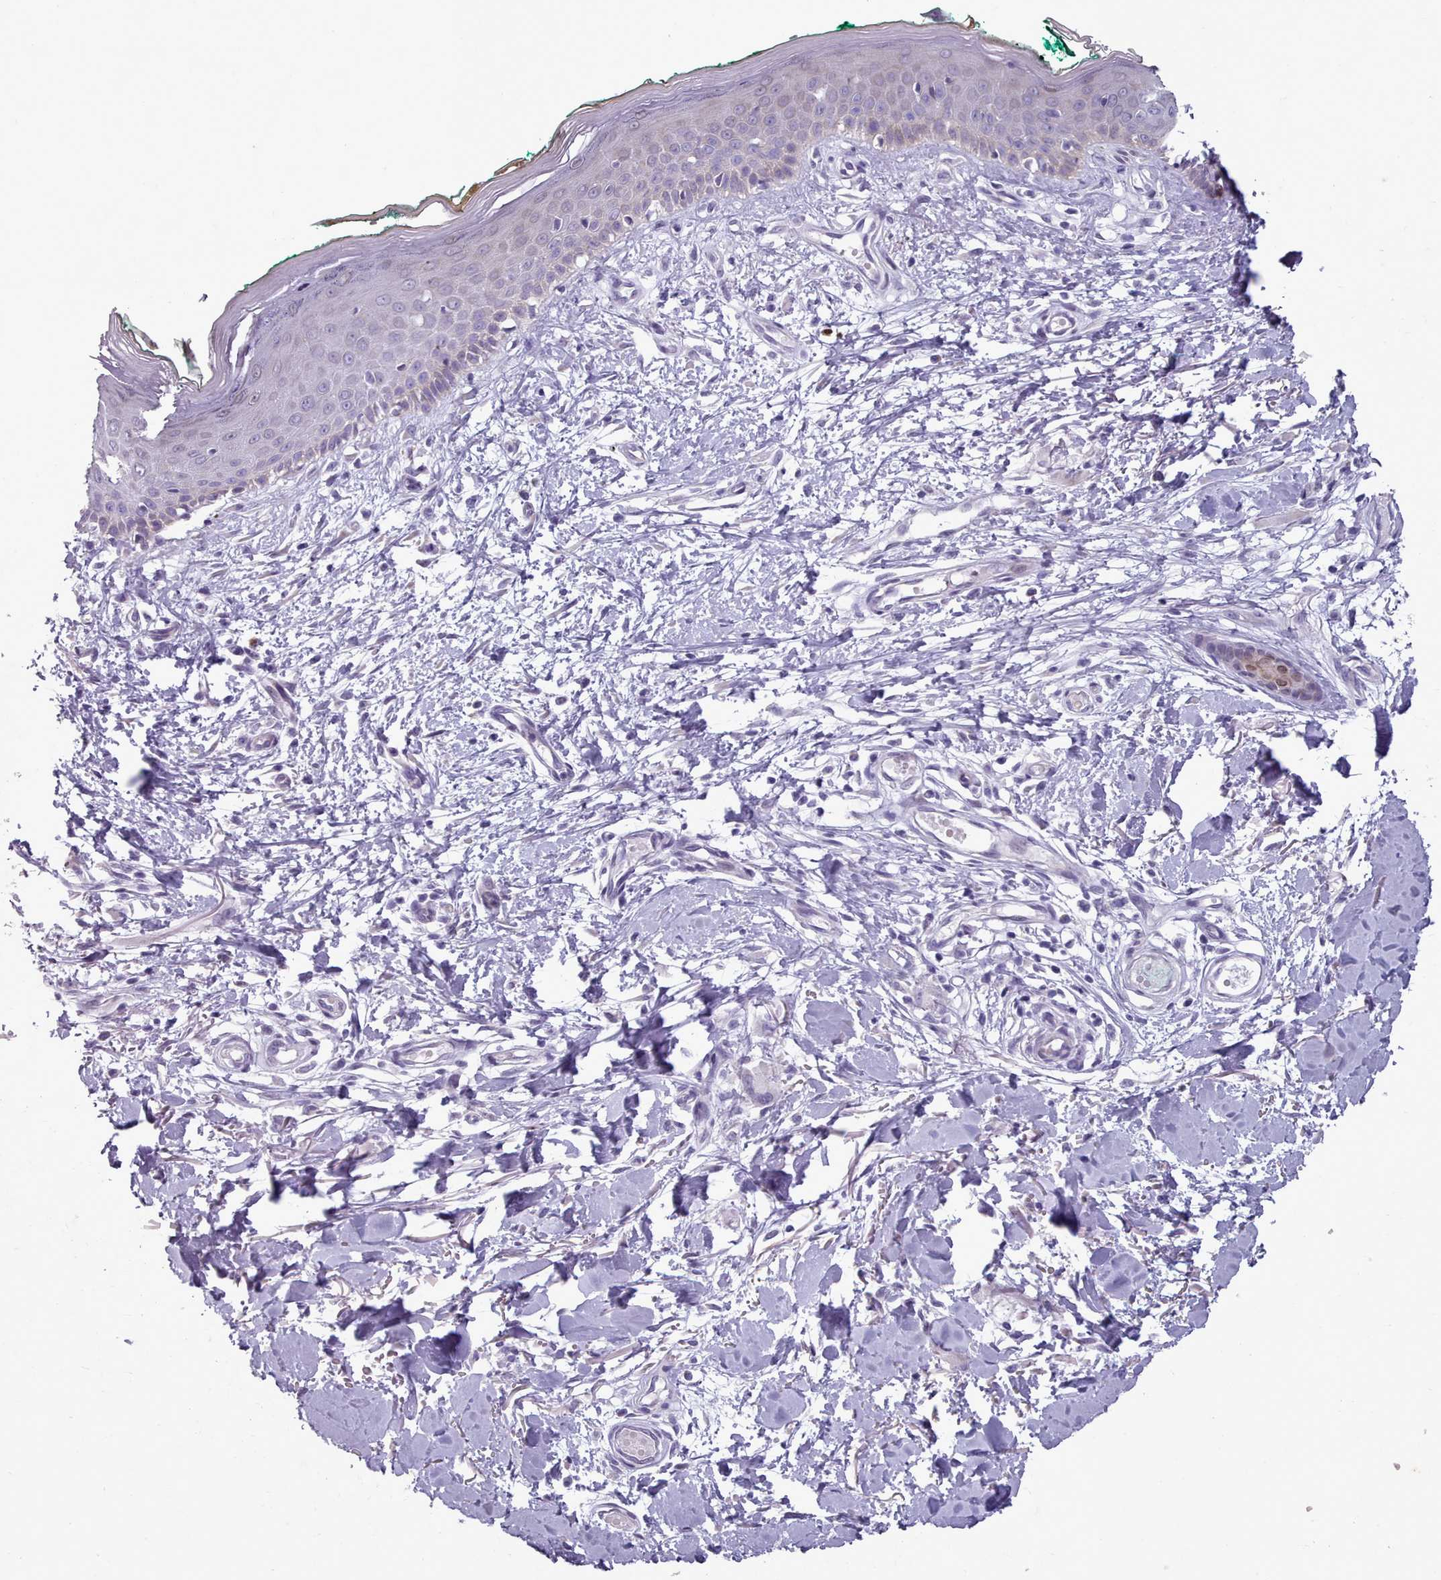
{"staining": {"intensity": "negative", "quantity": "none", "location": "none"}, "tissue": "skin", "cell_type": "Fibroblasts", "image_type": "normal", "snomed": [{"axis": "morphology", "description": "Normal tissue, NOS"}, {"axis": "morphology", "description": "Malignant melanoma, NOS"}, {"axis": "topography", "description": "Skin"}], "caption": "Immunohistochemistry (IHC) photomicrograph of benign human skin stained for a protein (brown), which exhibits no expression in fibroblasts. (Stains: DAB immunohistochemistry (IHC) with hematoxylin counter stain, Microscopy: brightfield microscopy at high magnification).", "gene": "KCNT2", "patient": {"sex": "male", "age": 62}}